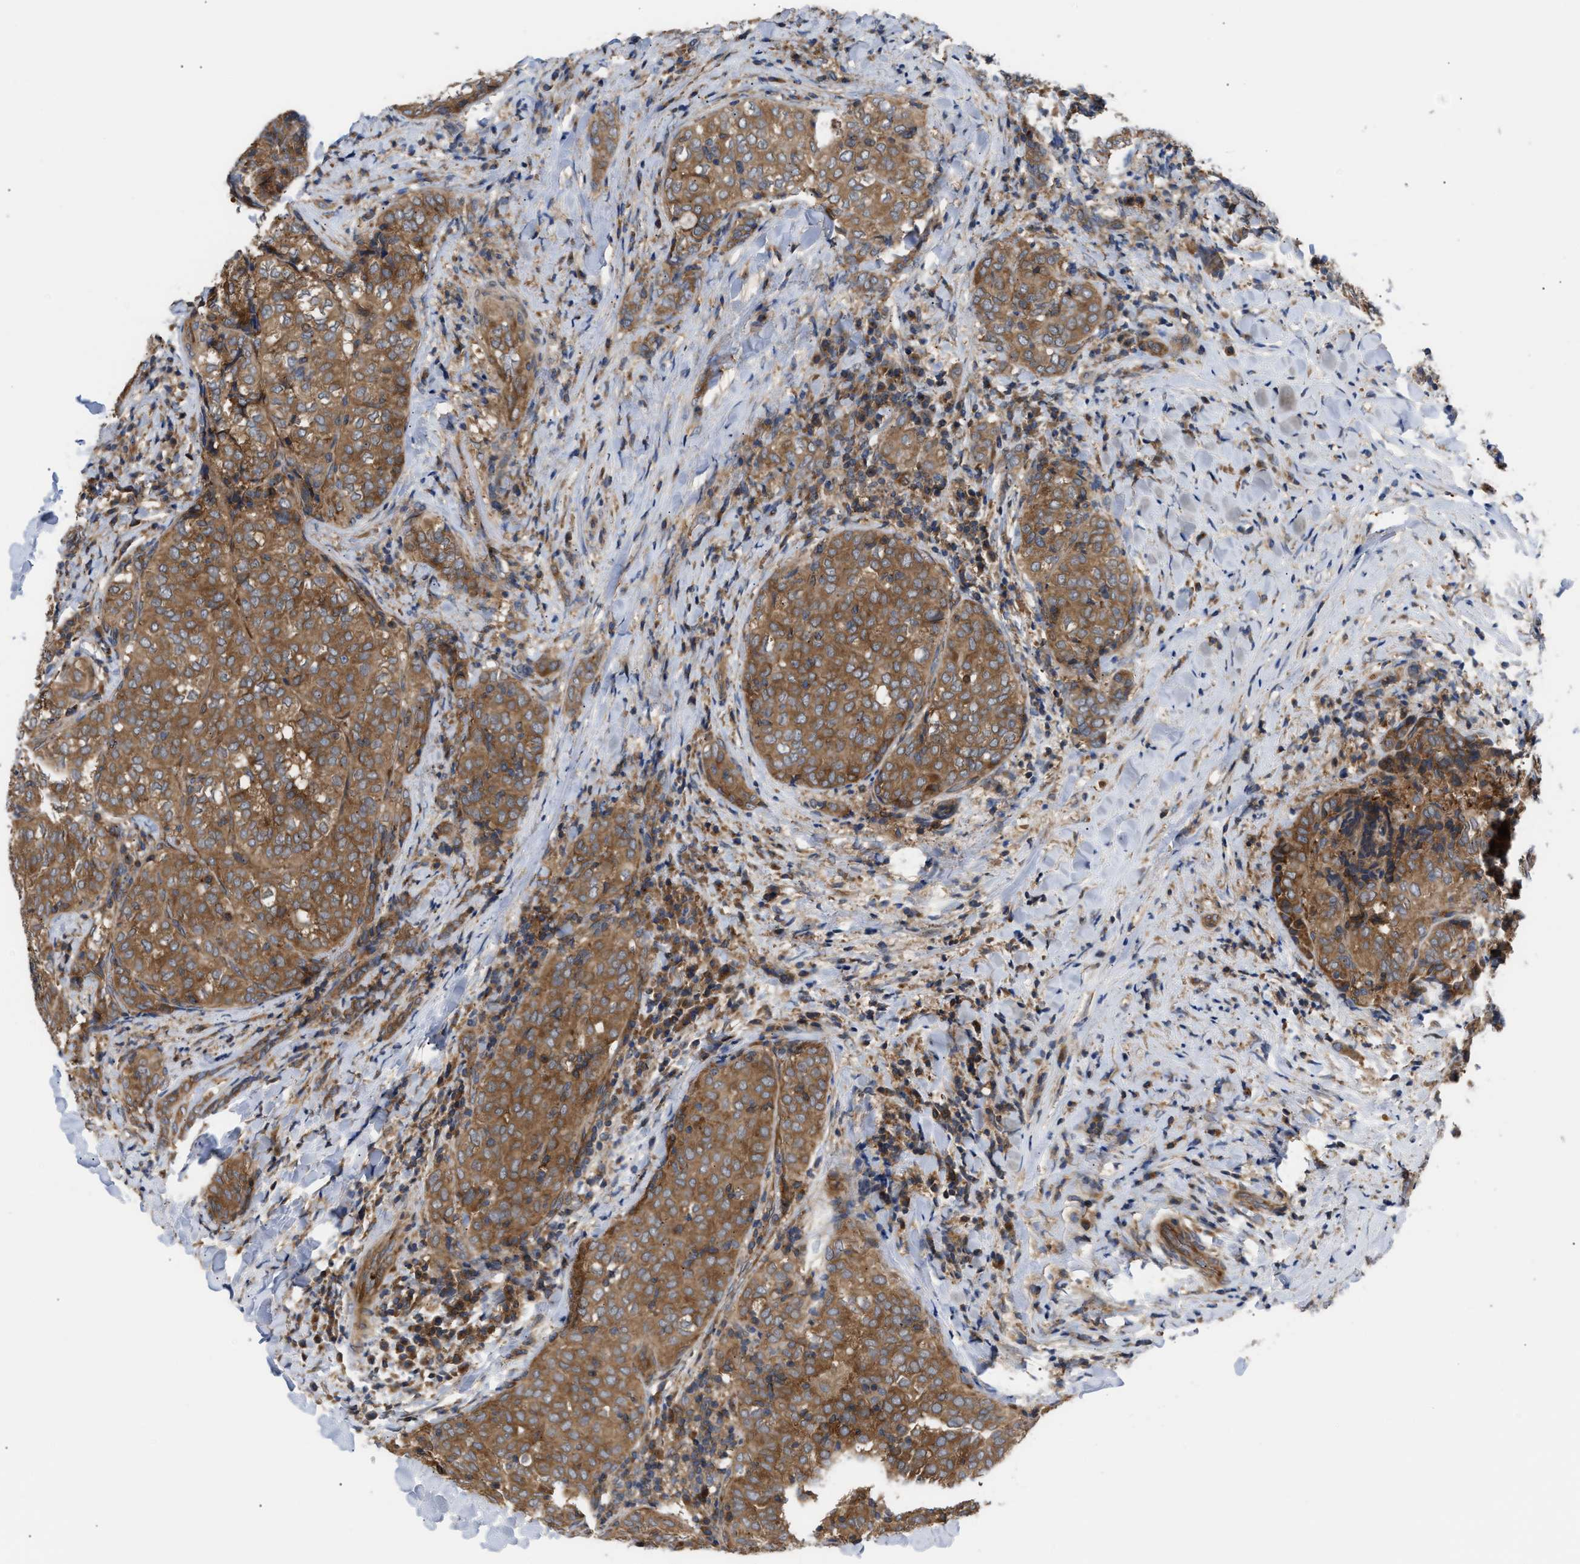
{"staining": {"intensity": "moderate", "quantity": ">75%", "location": "cytoplasmic/membranous"}, "tissue": "thyroid cancer", "cell_type": "Tumor cells", "image_type": "cancer", "snomed": [{"axis": "morphology", "description": "Normal tissue, NOS"}, {"axis": "morphology", "description": "Papillary adenocarcinoma, NOS"}, {"axis": "topography", "description": "Thyroid gland"}], "caption": "There is medium levels of moderate cytoplasmic/membranous positivity in tumor cells of thyroid cancer, as demonstrated by immunohistochemical staining (brown color).", "gene": "LAPTM4B", "patient": {"sex": "female", "age": 30}}